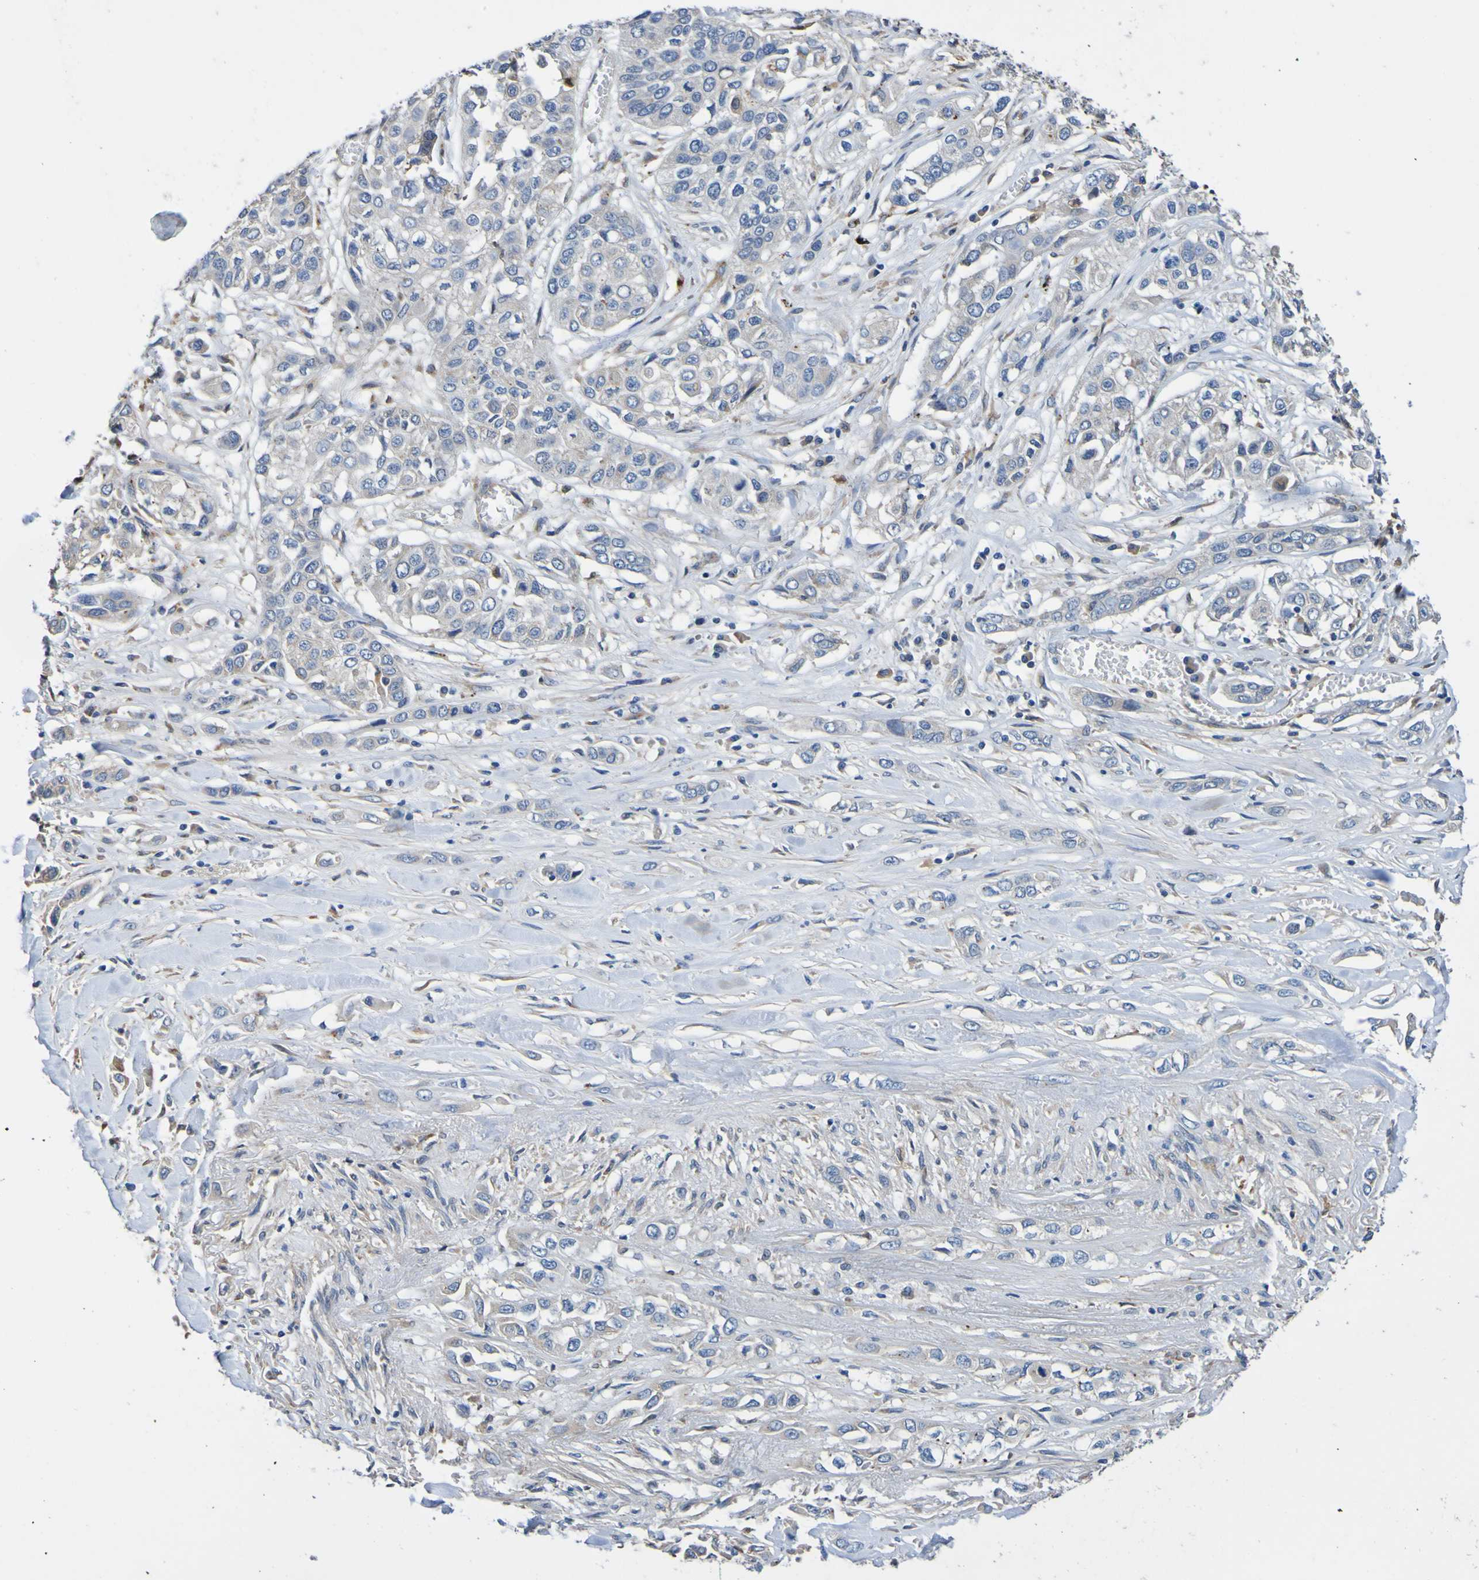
{"staining": {"intensity": "weak", "quantity": ">75%", "location": "cytoplasmic/membranous"}, "tissue": "lung cancer", "cell_type": "Tumor cells", "image_type": "cancer", "snomed": [{"axis": "morphology", "description": "Squamous cell carcinoma, NOS"}, {"axis": "topography", "description": "Lung"}], "caption": "Approximately >75% of tumor cells in human lung cancer (squamous cell carcinoma) exhibit weak cytoplasmic/membranous protein staining as visualized by brown immunohistochemical staining.", "gene": "METAP2", "patient": {"sex": "male", "age": 71}}